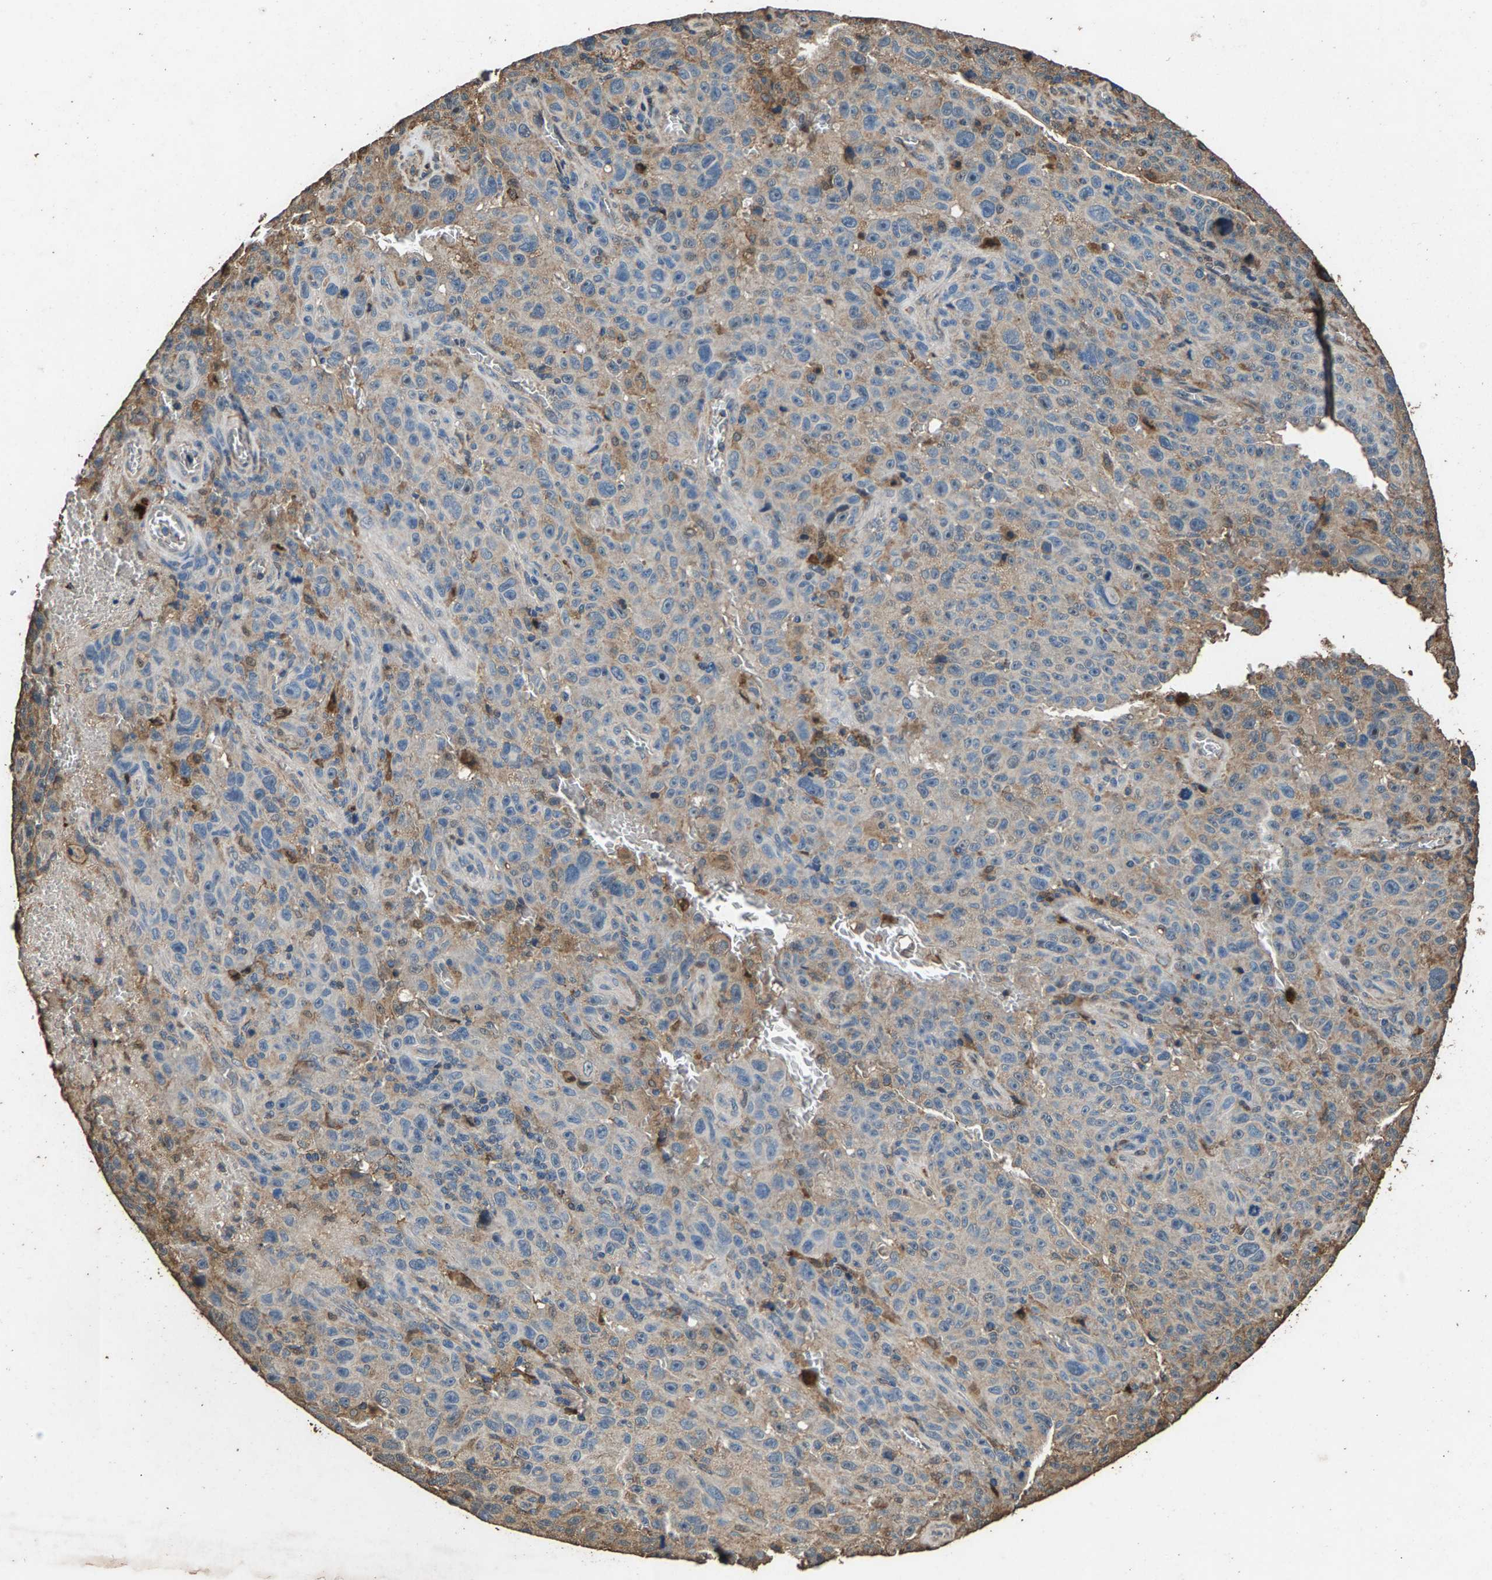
{"staining": {"intensity": "weak", "quantity": "<25%", "location": "cytoplasmic/membranous"}, "tissue": "melanoma", "cell_type": "Tumor cells", "image_type": "cancer", "snomed": [{"axis": "morphology", "description": "Malignant melanoma, NOS"}, {"axis": "topography", "description": "Skin"}], "caption": "An immunohistochemistry photomicrograph of melanoma is shown. There is no staining in tumor cells of melanoma.", "gene": "MRPL27", "patient": {"sex": "female", "age": 82}}